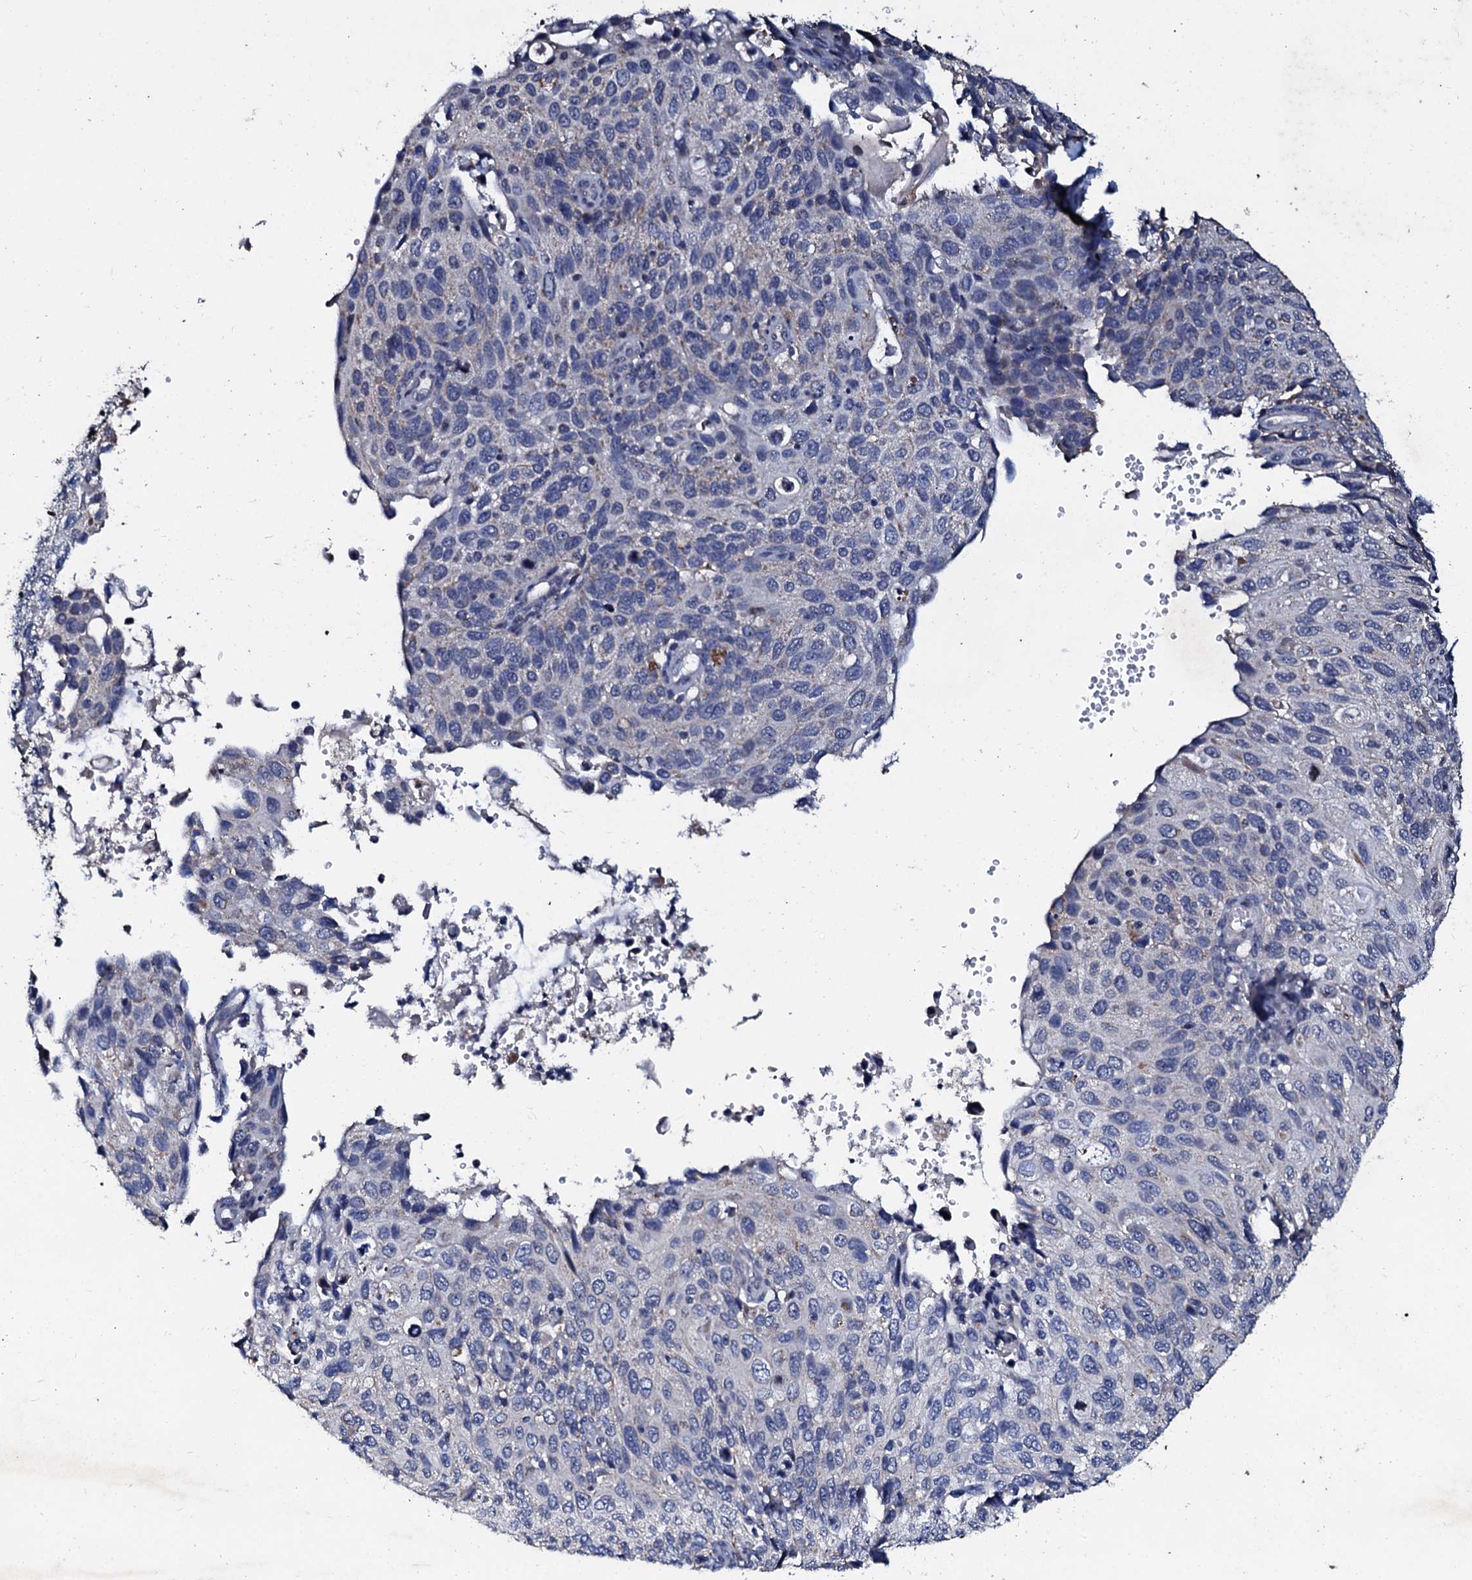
{"staining": {"intensity": "negative", "quantity": "none", "location": "none"}, "tissue": "cervical cancer", "cell_type": "Tumor cells", "image_type": "cancer", "snomed": [{"axis": "morphology", "description": "Squamous cell carcinoma, NOS"}, {"axis": "topography", "description": "Cervix"}], "caption": "This photomicrograph is of cervical cancer (squamous cell carcinoma) stained with immunohistochemistry to label a protein in brown with the nuclei are counter-stained blue. There is no expression in tumor cells. Brightfield microscopy of immunohistochemistry stained with DAB (3,3'-diaminobenzidine) (brown) and hematoxylin (blue), captured at high magnification.", "gene": "SLC37A4", "patient": {"sex": "female", "age": 70}}